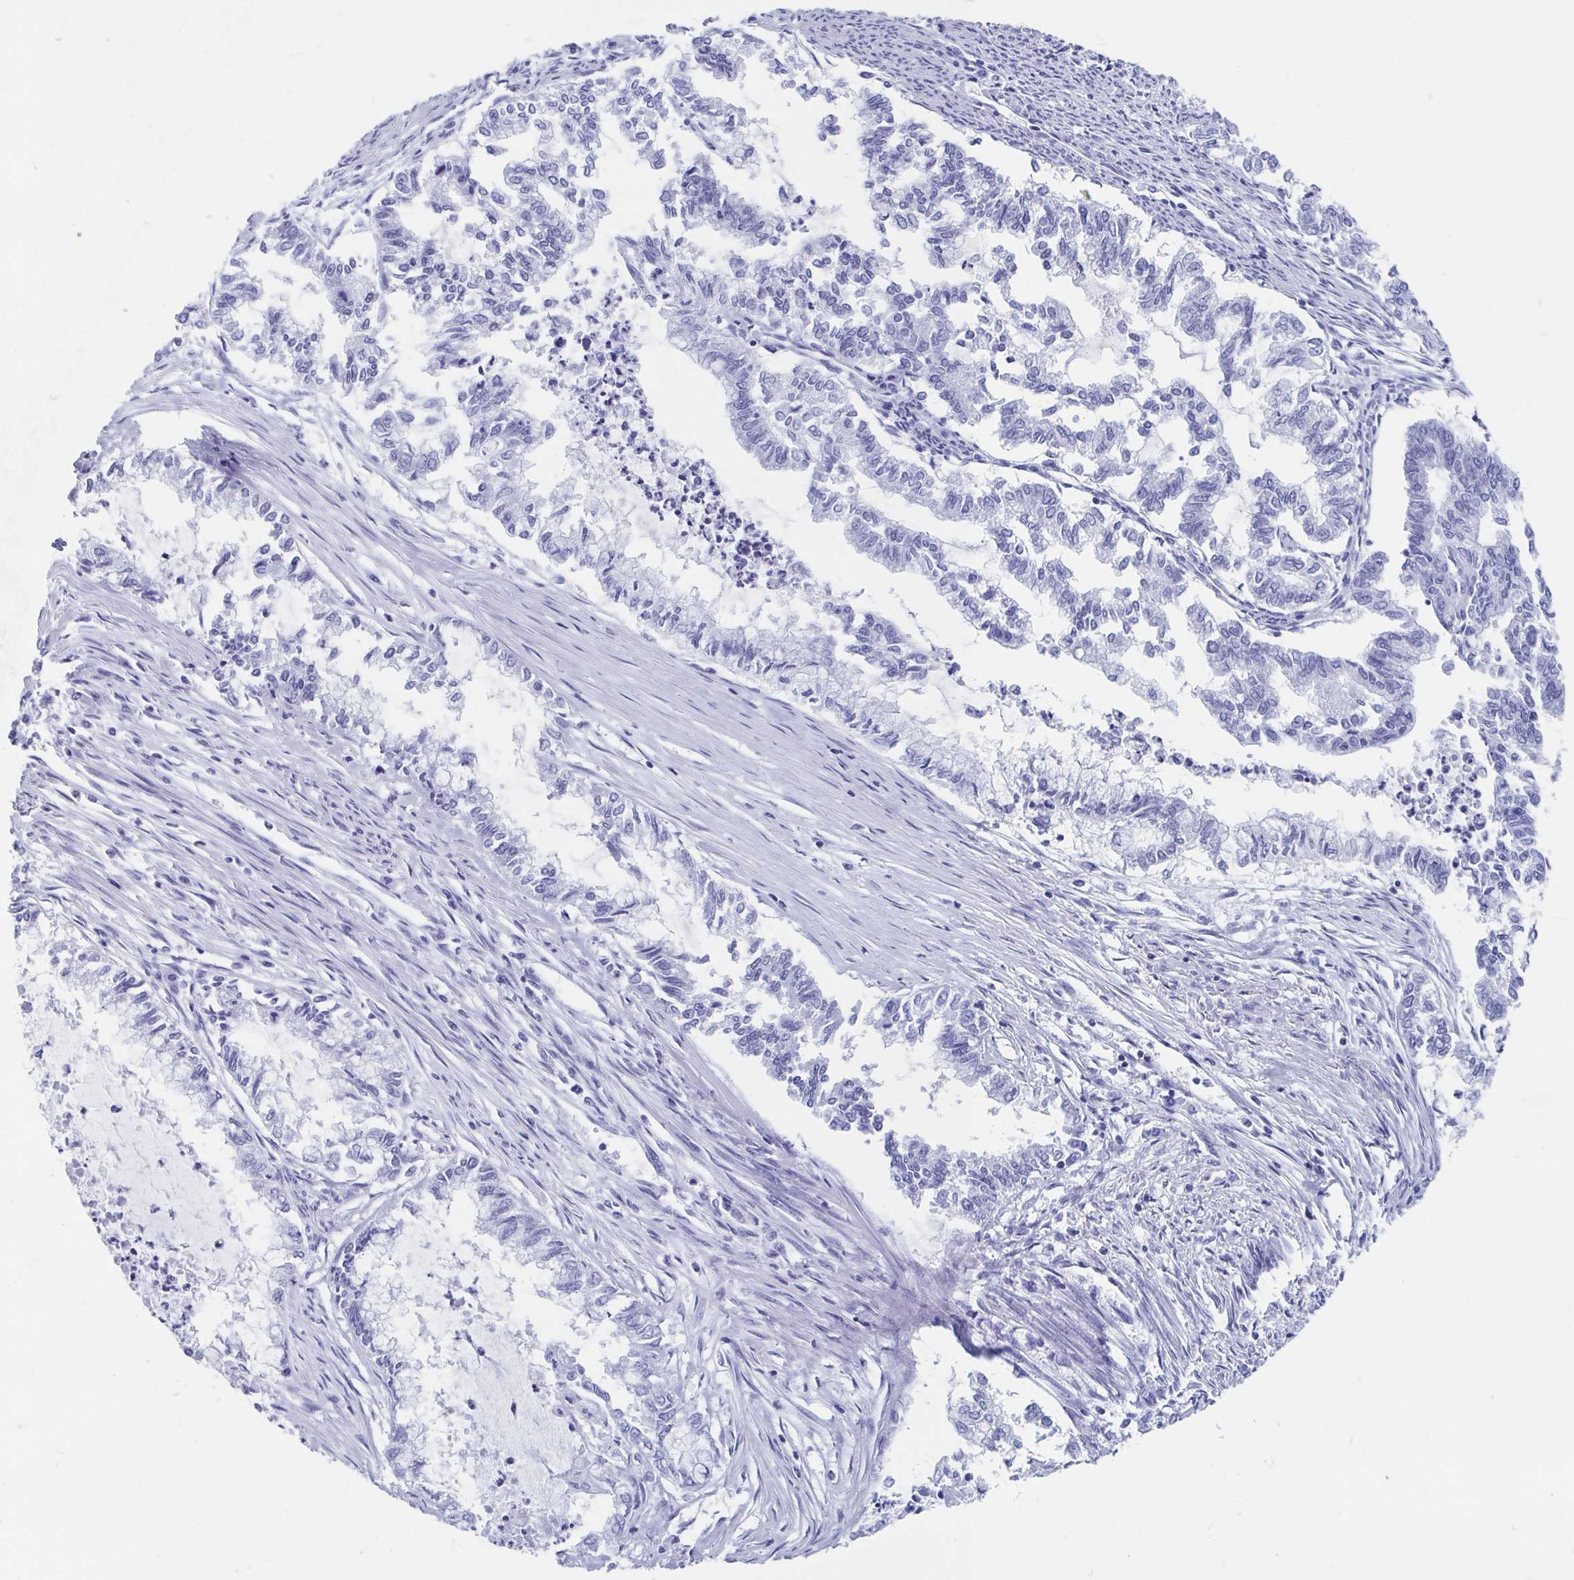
{"staining": {"intensity": "negative", "quantity": "none", "location": "none"}, "tissue": "endometrial cancer", "cell_type": "Tumor cells", "image_type": "cancer", "snomed": [{"axis": "morphology", "description": "Adenocarcinoma, NOS"}, {"axis": "topography", "description": "Endometrium"}], "caption": "A high-resolution photomicrograph shows immunohistochemistry staining of adenocarcinoma (endometrial), which demonstrates no significant staining in tumor cells.", "gene": "HDGFL1", "patient": {"sex": "female", "age": 79}}